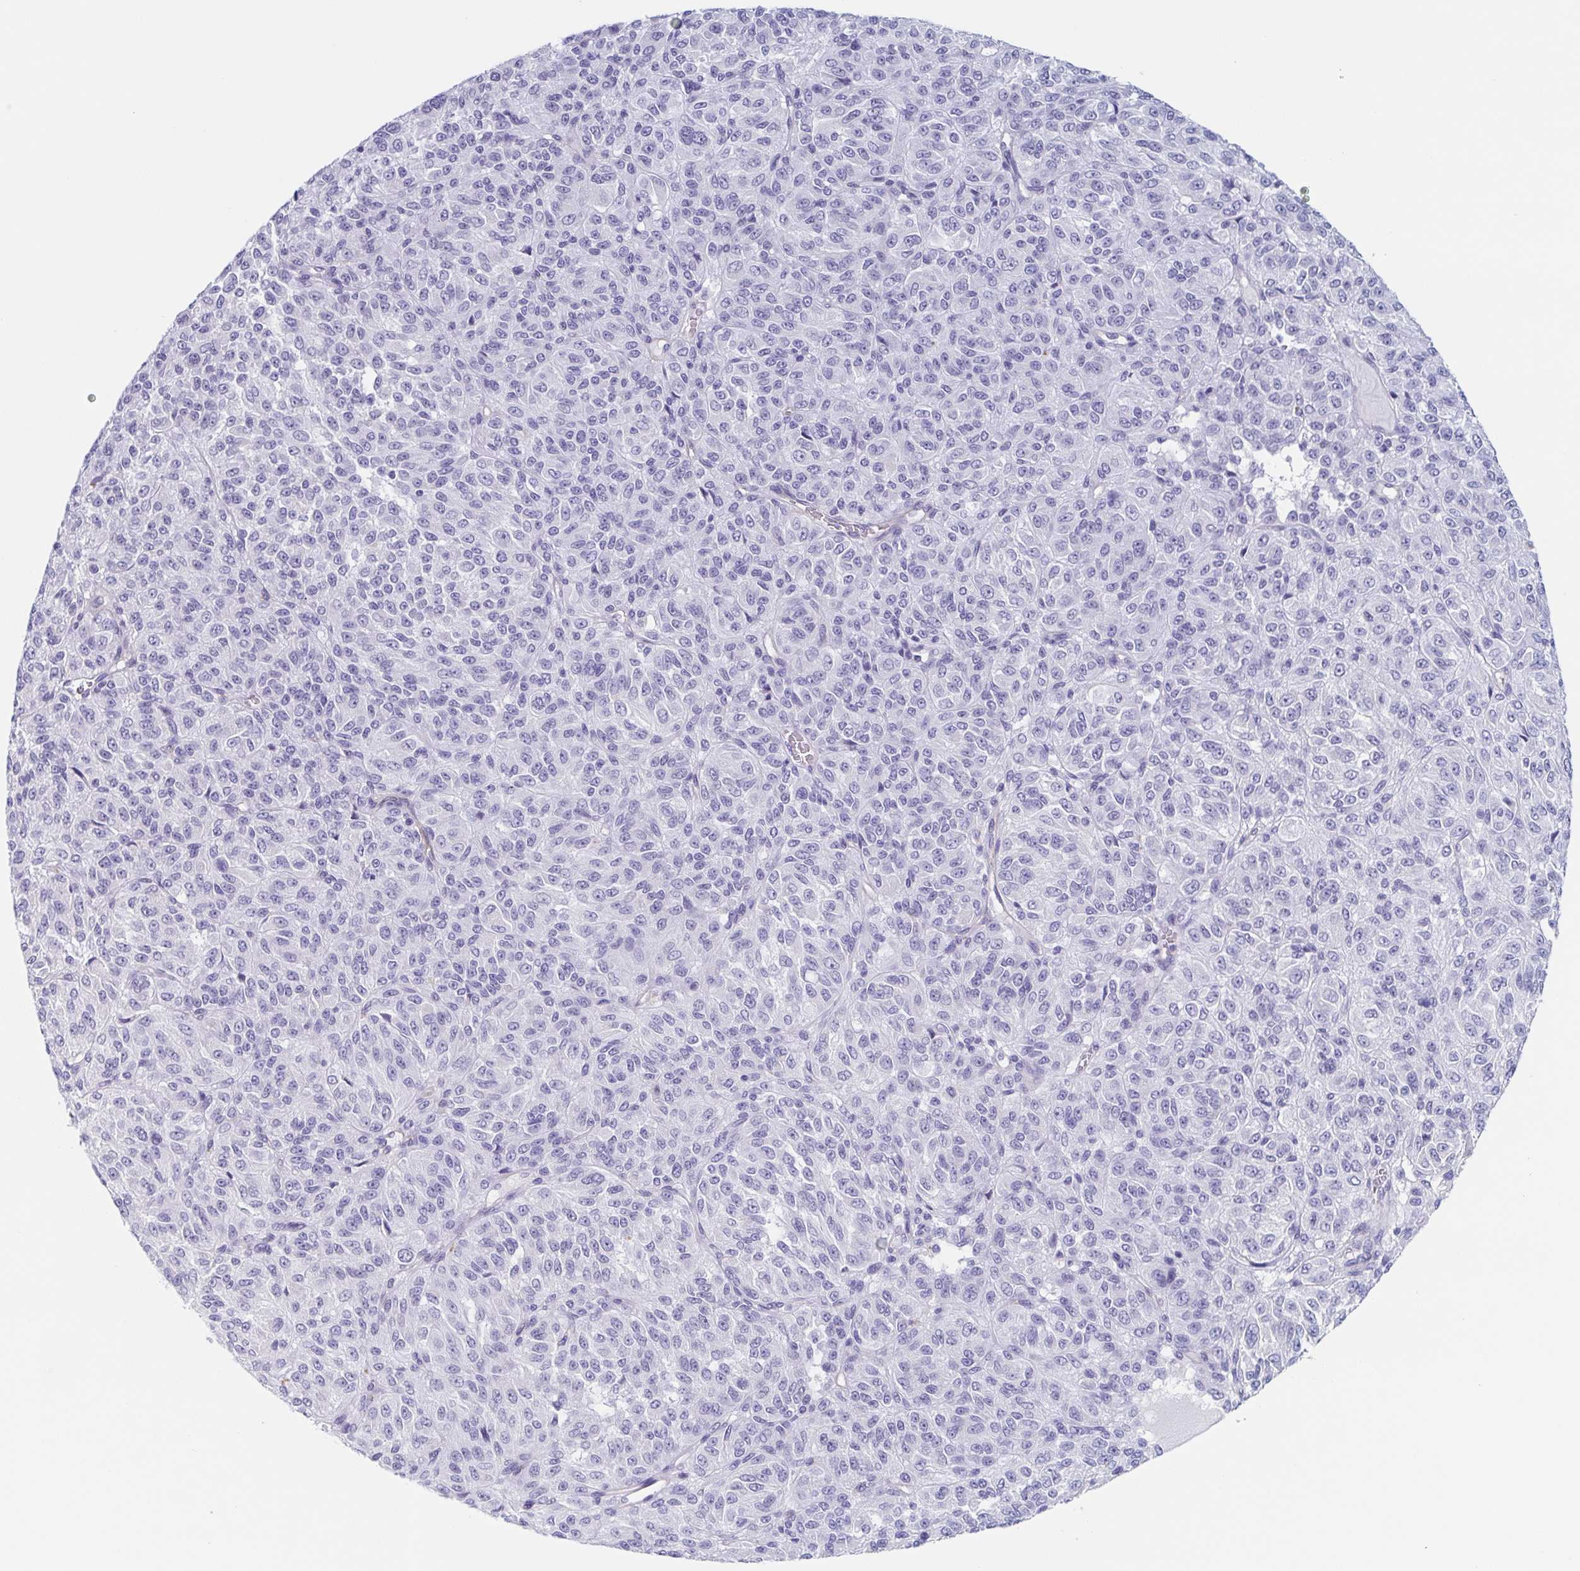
{"staining": {"intensity": "negative", "quantity": "none", "location": "none"}, "tissue": "melanoma", "cell_type": "Tumor cells", "image_type": "cancer", "snomed": [{"axis": "morphology", "description": "Malignant melanoma, Metastatic site"}, {"axis": "topography", "description": "Brain"}], "caption": "A high-resolution photomicrograph shows immunohistochemistry staining of melanoma, which displays no significant expression in tumor cells.", "gene": "LYRM2", "patient": {"sex": "female", "age": 56}}